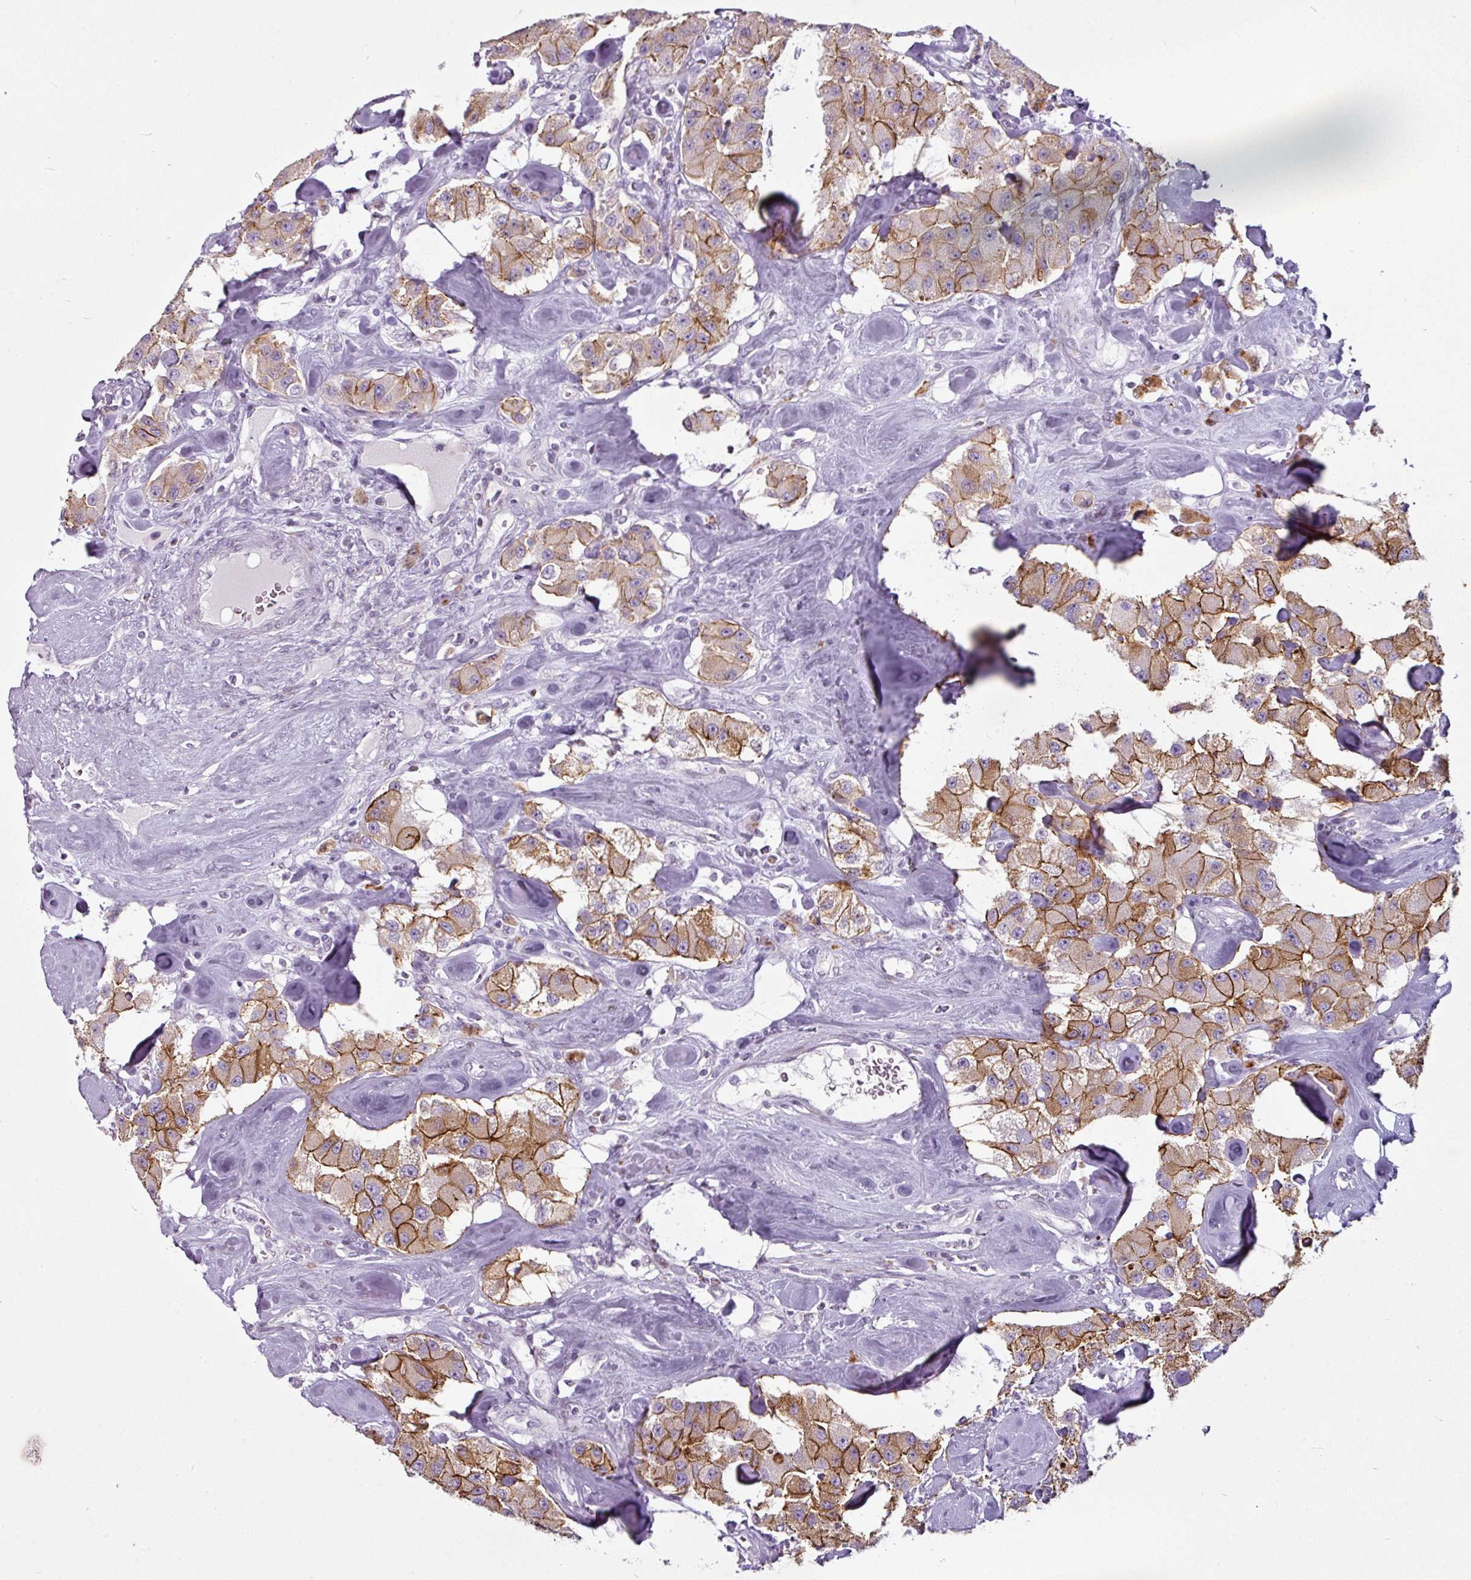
{"staining": {"intensity": "moderate", "quantity": ">75%", "location": "cytoplasmic/membranous"}, "tissue": "carcinoid", "cell_type": "Tumor cells", "image_type": "cancer", "snomed": [{"axis": "morphology", "description": "Carcinoid, malignant, NOS"}, {"axis": "topography", "description": "Pancreas"}], "caption": "Tumor cells reveal medium levels of moderate cytoplasmic/membranous positivity in approximately >75% of cells in carcinoid.", "gene": "SYT8", "patient": {"sex": "male", "age": 41}}